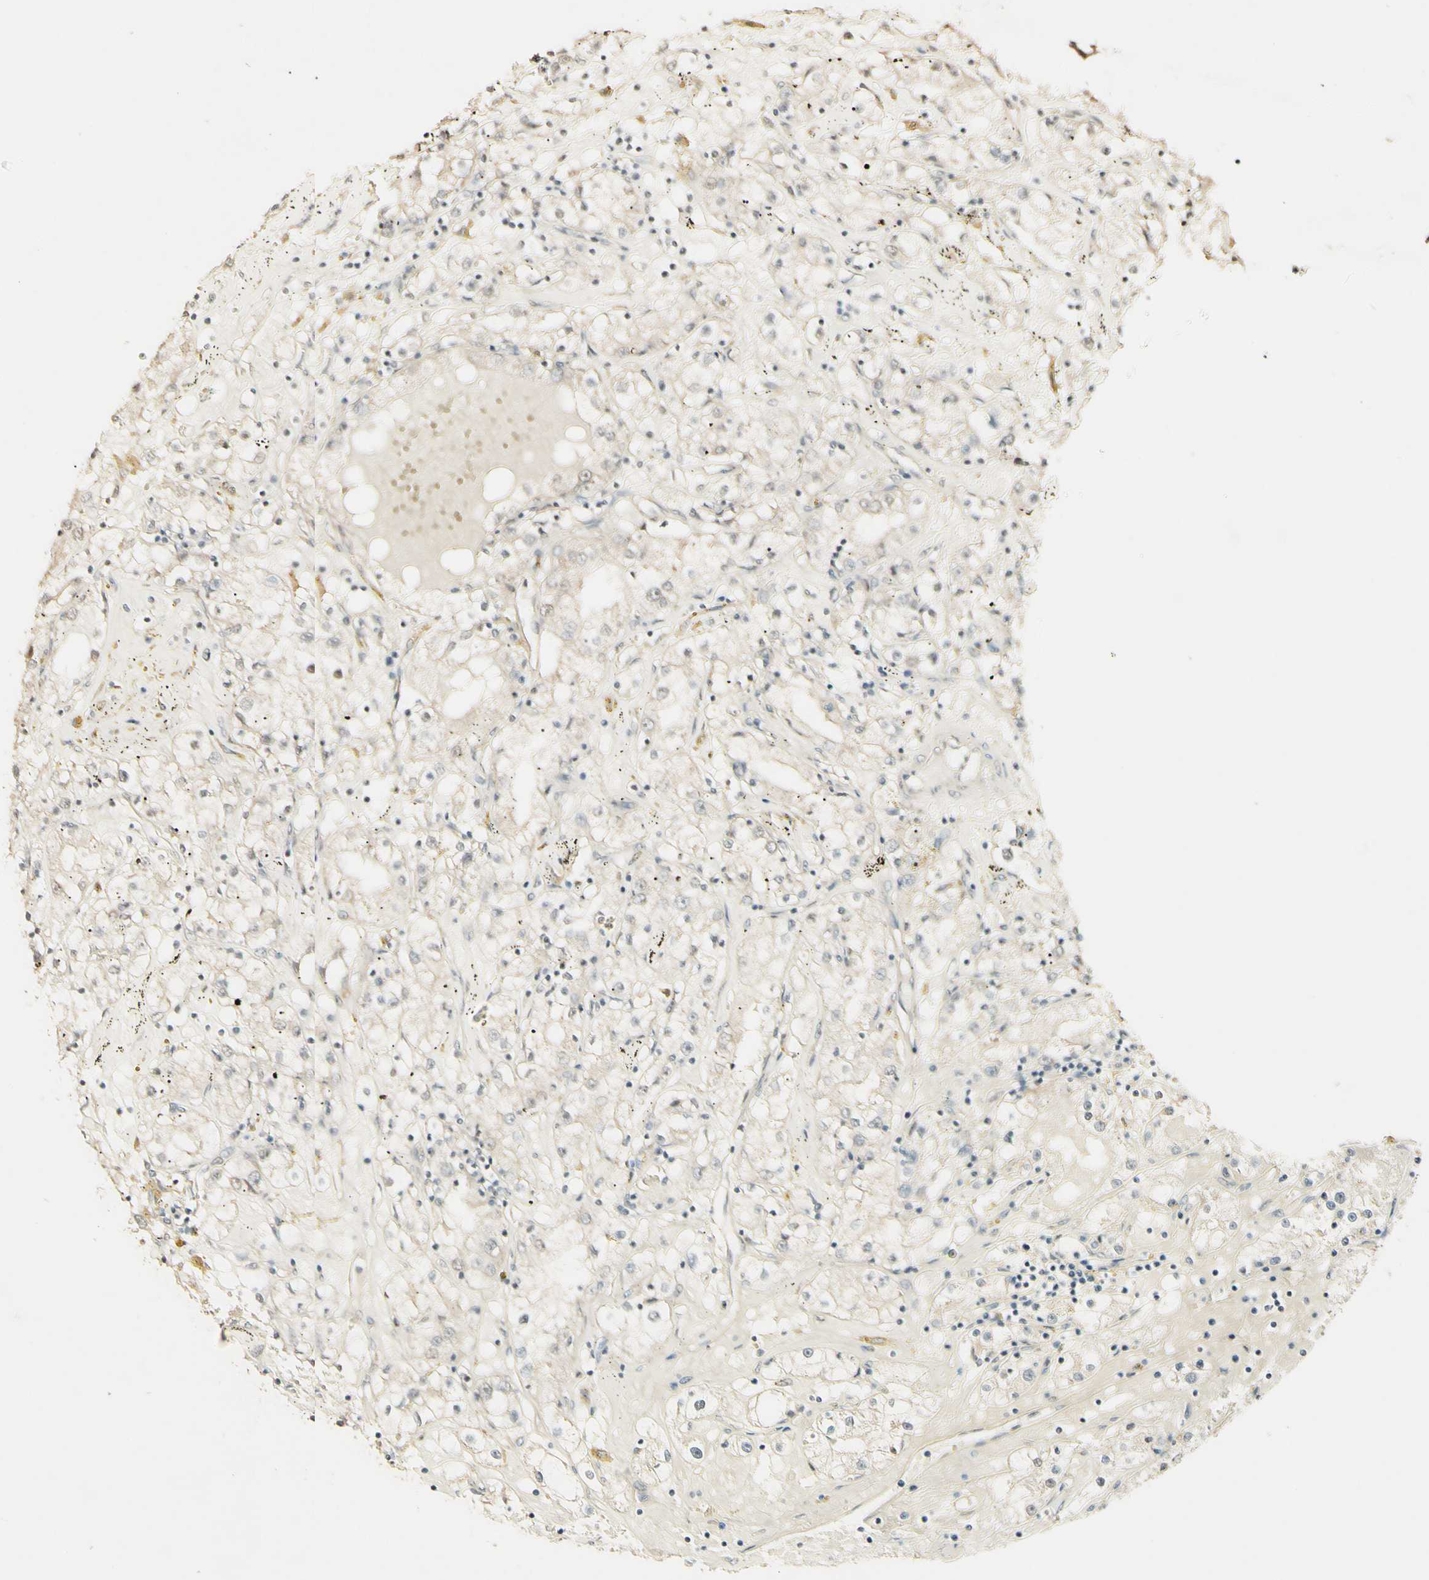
{"staining": {"intensity": "negative", "quantity": "none", "location": "none"}, "tissue": "renal cancer", "cell_type": "Tumor cells", "image_type": "cancer", "snomed": [{"axis": "morphology", "description": "Adenocarcinoma, NOS"}, {"axis": "topography", "description": "Kidney"}], "caption": "Tumor cells are negative for protein expression in human renal cancer.", "gene": "SMIM19", "patient": {"sex": "male", "age": 56}}